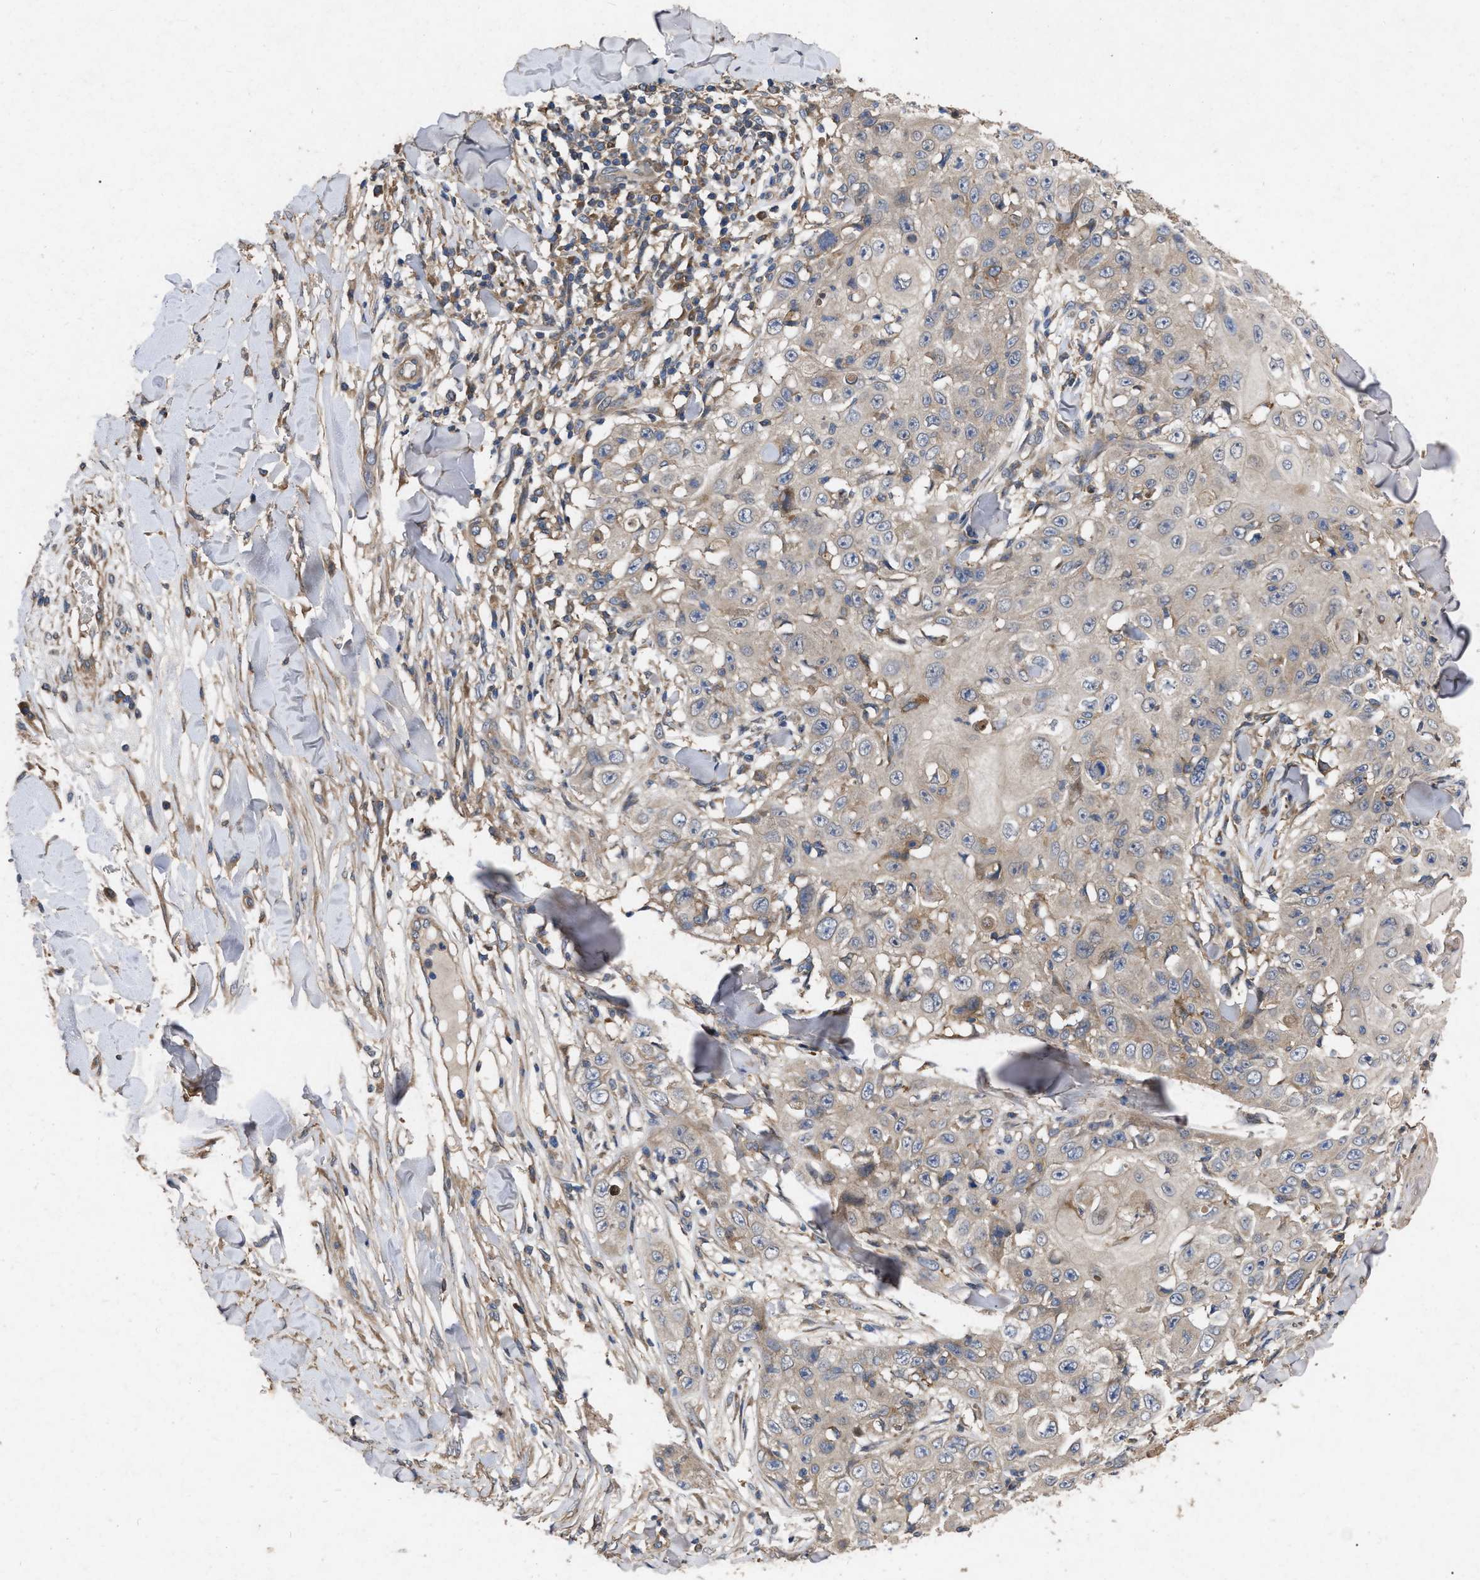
{"staining": {"intensity": "moderate", "quantity": "<25%", "location": "cytoplasmic/membranous"}, "tissue": "skin cancer", "cell_type": "Tumor cells", "image_type": "cancer", "snomed": [{"axis": "morphology", "description": "Squamous cell carcinoma, NOS"}, {"axis": "topography", "description": "Skin"}], "caption": "Immunohistochemical staining of skin squamous cell carcinoma displays moderate cytoplasmic/membranous protein staining in about <25% of tumor cells.", "gene": "CDKN2C", "patient": {"sex": "male", "age": 86}}